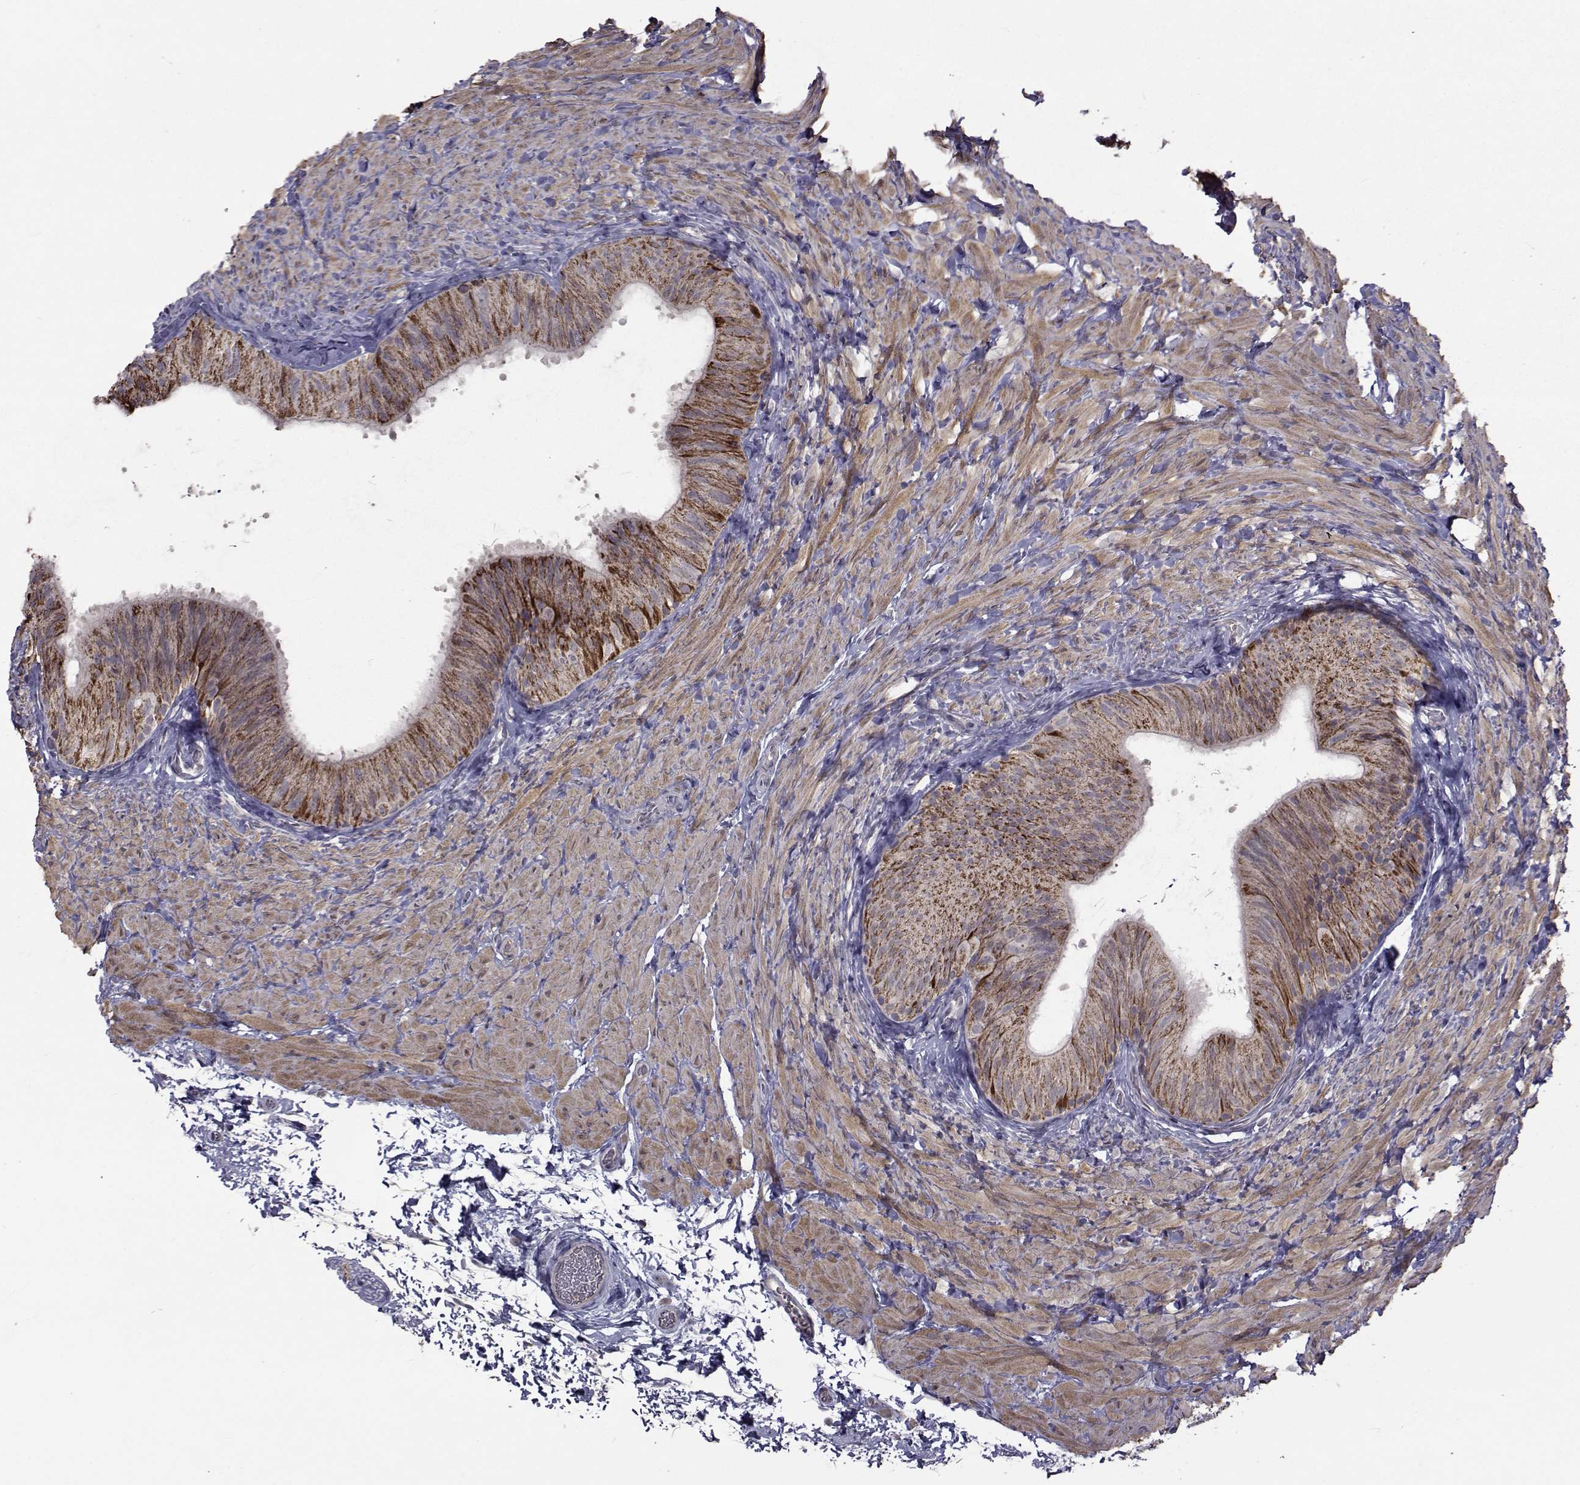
{"staining": {"intensity": "strong", "quantity": "25%-75%", "location": "cytoplasmic/membranous"}, "tissue": "epididymis", "cell_type": "Glandular cells", "image_type": "normal", "snomed": [{"axis": "morphology", "description": "Normal tissue, NOS"}, {"axis": "topography", "description": "Epididymis, spermatic cord, NOS"}, {"axis": "topography", "description": "Epididymis"}], "caption": "Immunohistochemistry of benign human epididymis demonstrates high levels of strong cytoplasmic/membranous expression in approximately 25%-75% of glandular cells. (DAB (3,3'-diaminobenzidine) IHC, brown staining for protein, blue staining for nuclei).", "gene": "FDXR", "patient": {"sex": "male", "age": 31}}